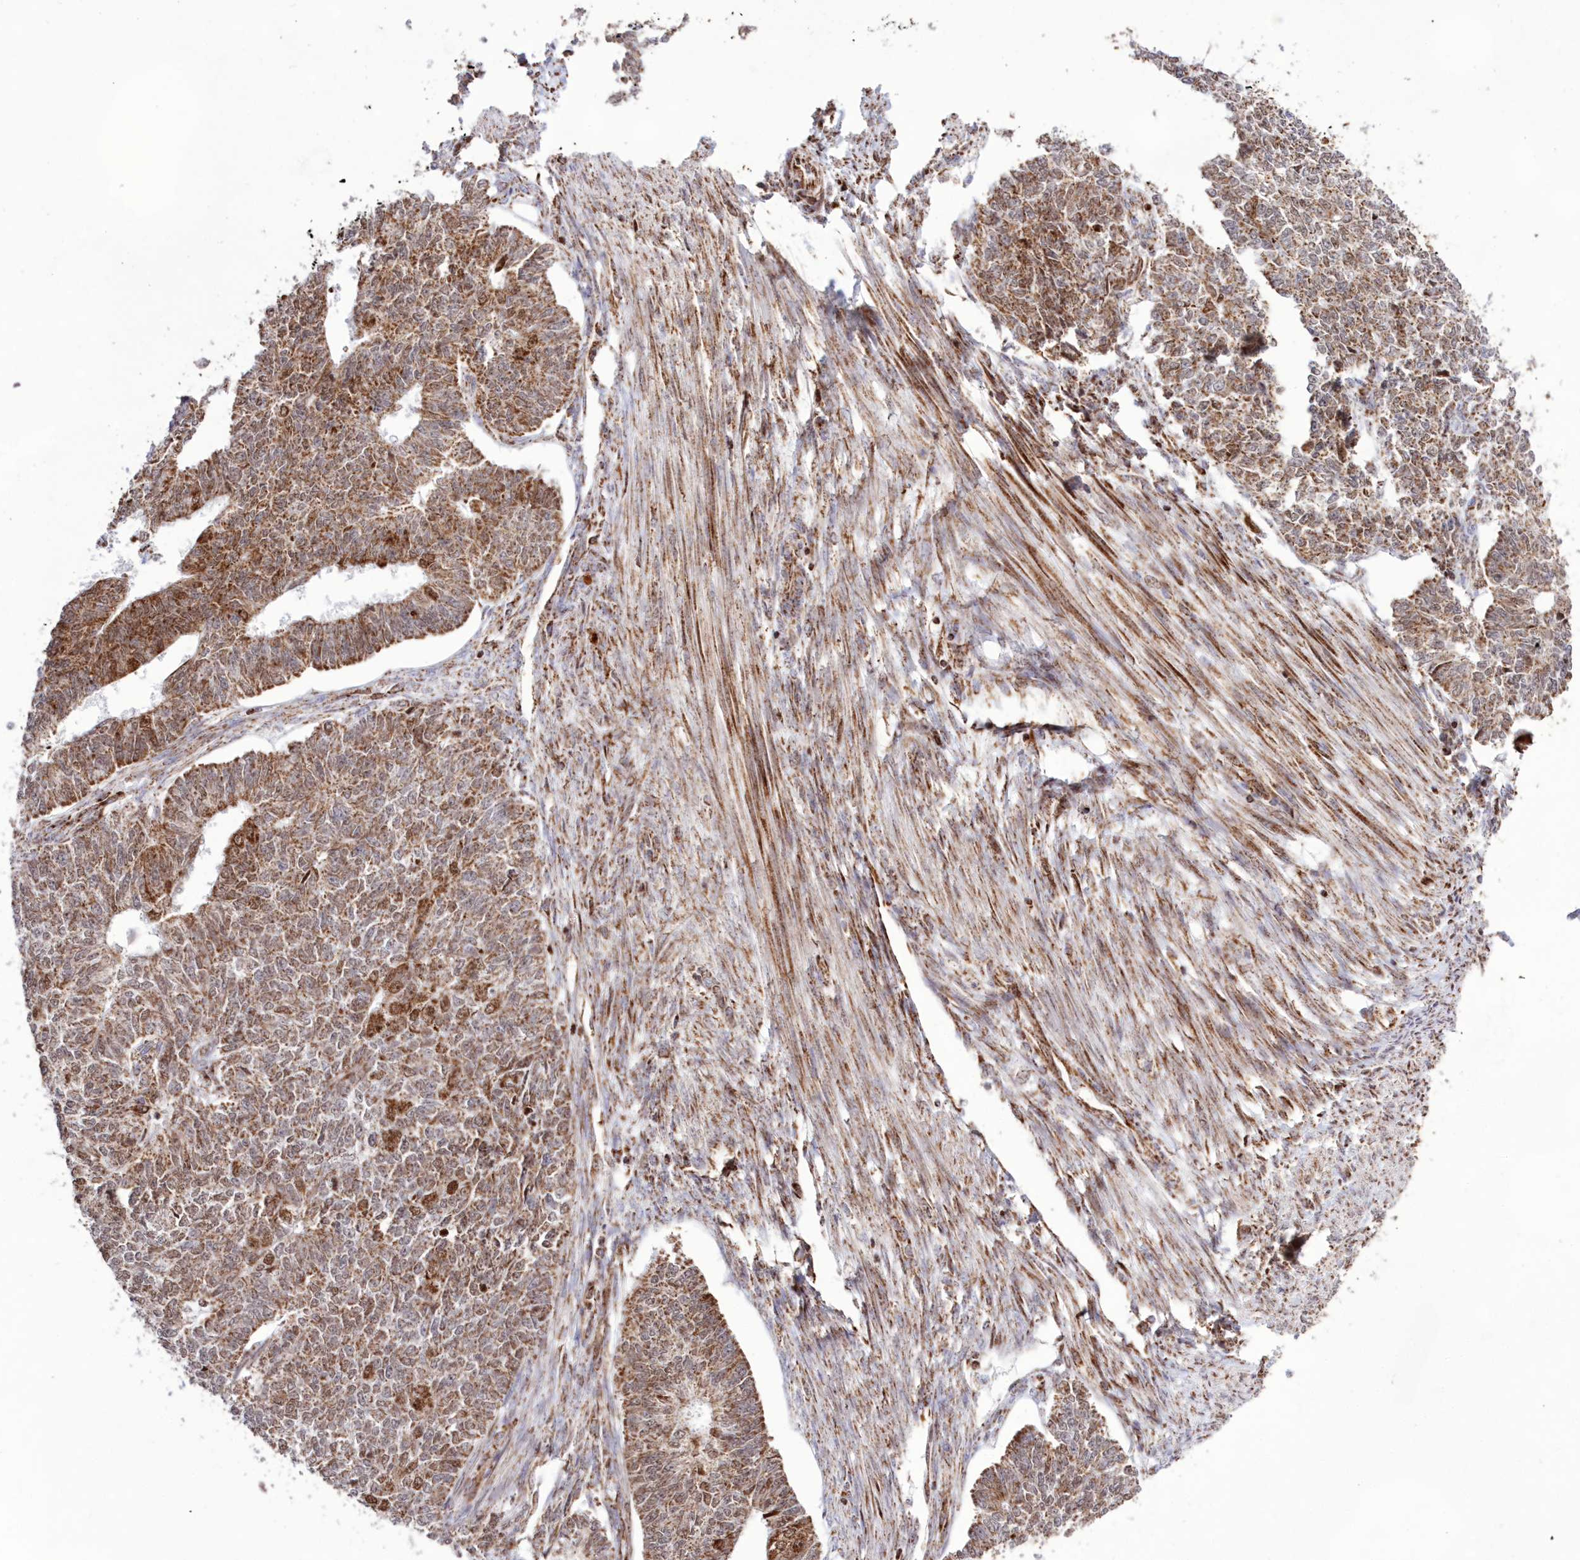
{"staining": {"intensity": "moderate", "quantity": ">75%", "location": "cytoplasmic/membranous"}, "tissue": "endometrial cancer", "cell_type": "Tumor cells", "image_type": "cancer", "snomed": [{"axis": "morphology", "description": "Adenocarcinoma, NOS"}, {"axis": "topography", "description": "Endometrium"}], "caption": "Endometrial adenocarcinoma stained with a protein marker exhibits moderate staining in tumor cells.", "gene": "HADHB", "patient": {"sex": "female", "age": 32}}